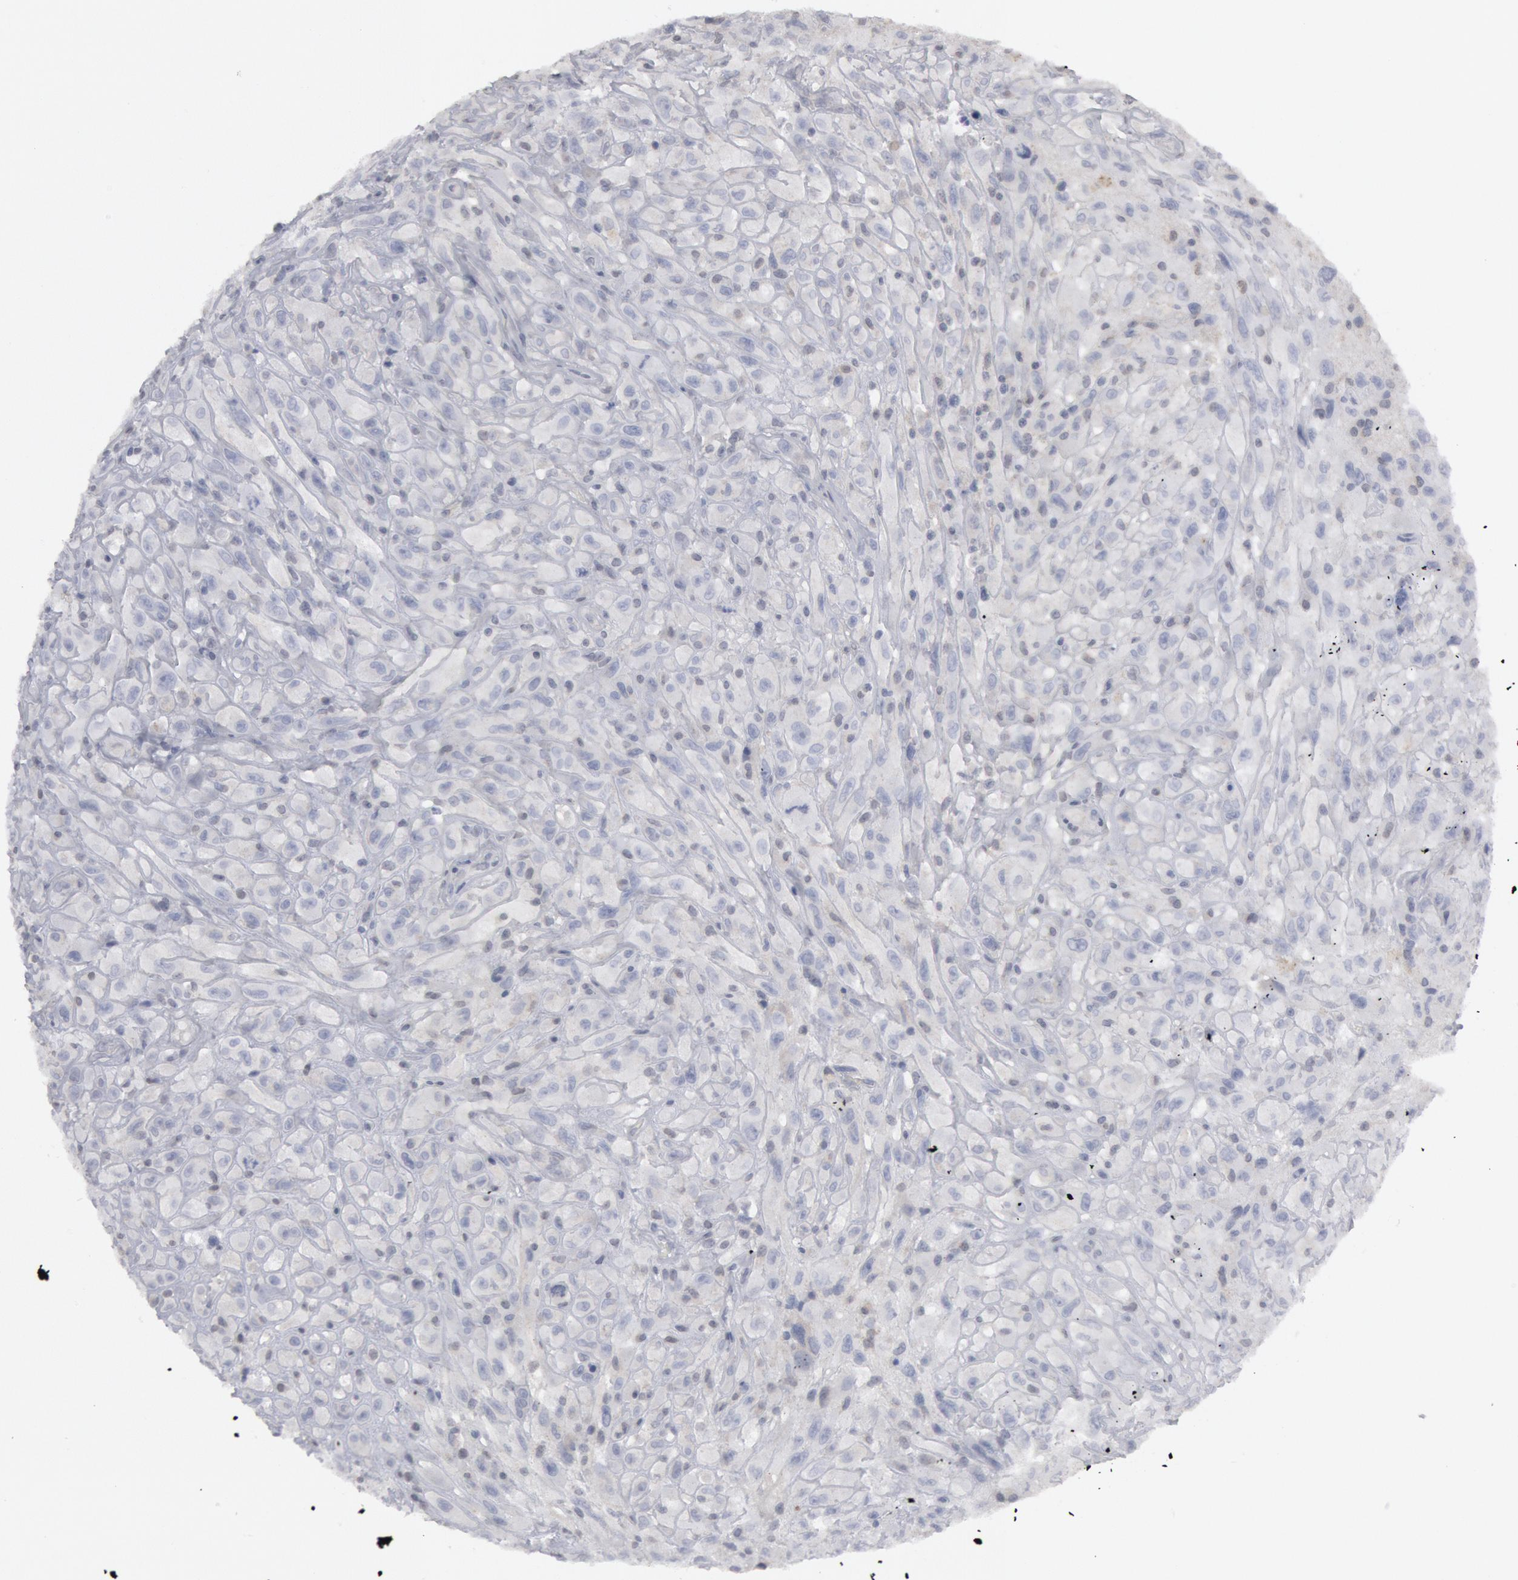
{"staining": {"intensity": "negative", "quantity": "none", "location": "none"}, "tissue": "glioma", "cell_type": "Tumor cells", "image_type": "cancer", "snomed": [{"axis": "morphology", "description": "Glioma, malignant, High grade"}, {"axis": "topography", "description": "Brain"}], "caption": "Micrograph shows no protein positivity in tumor cells of glioma tissue.", "gene": "DMC1", "patient": {"sex": "male", "age": 48}}